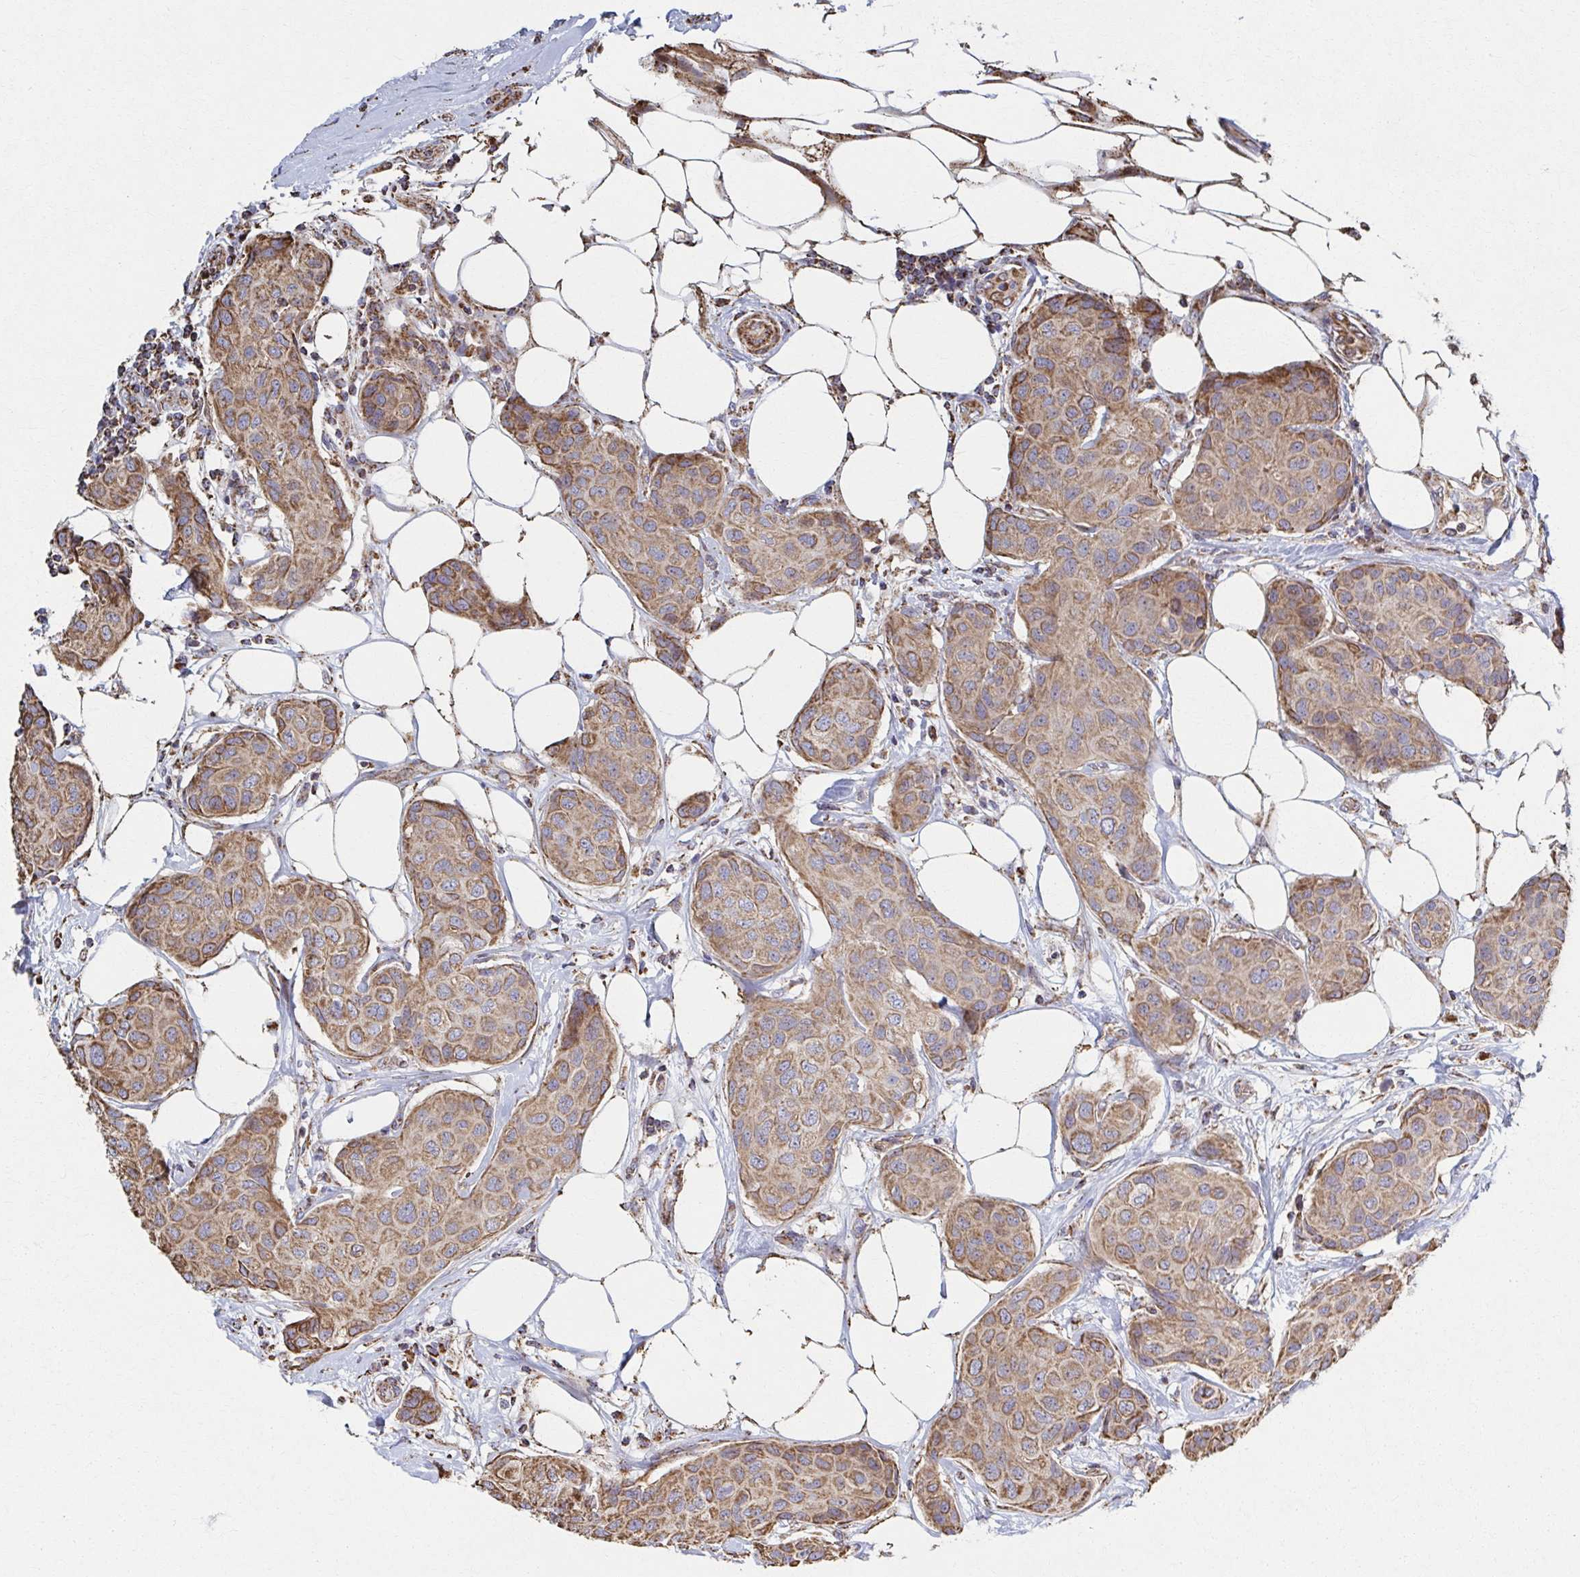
{"staining": {"intensity": "moderate", "quantity": ">75%", "location": "cytoplasmic/membranous"}, "tissue": "breast cancer", "cell_type": "Tumor cells", "image_type": "cancer", "snomed": [{"axis": "morphology", "description": "Duct carcinoma"}, {"axis": "topography", "description": "Breast"}, {"axis": "topography", "description": "Lymph node"}], "caption": "Immunohistochemistry (IHC) of human breast cancer (intraductal carcinoma) exhibits medium levels of moderate cytoplasmic/membranous staining in approximately >75% of tumor cells.", "gene": "SAT1", "patient": {"sex": "female", "age": 80}}